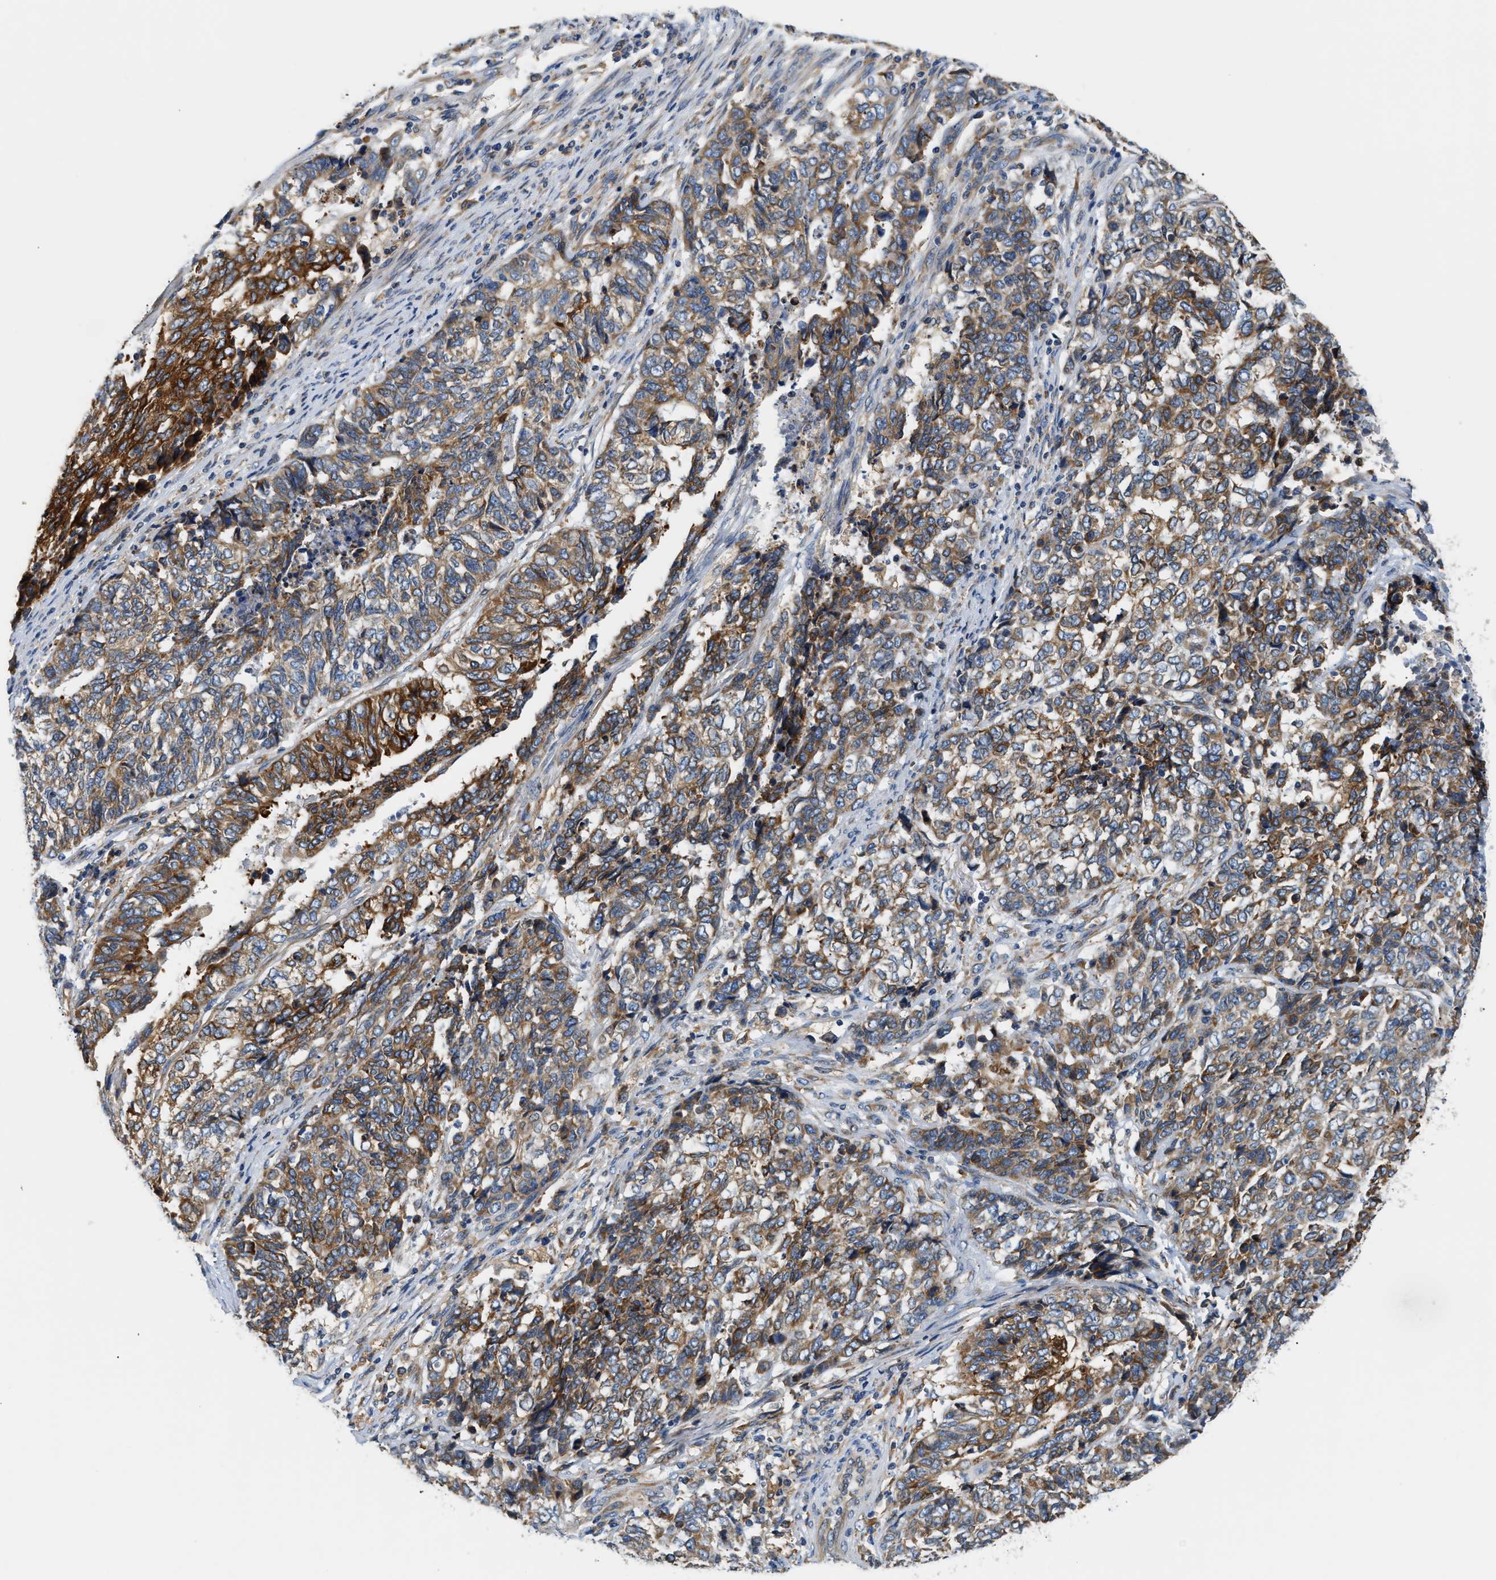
{"staining": {"intensity": "strong", "quantity": ">75%", "location": "cytoplasmic/membranous"}, "tissue": "endometrial cancer", "cell_type": "Tumor cells", "image_type": "cancer", "snomed": [{"axis": "morphology", "description": "Adenocarcinoma, NOS"}, {"axis": "topography", "description": "Endometrium"}], "caption": "Immunohistochemistry of human endometrial cancer shows high levels of strong cytoplasmic/membranous positivity in about >75% of tumor cells.", "gene": "HDHD3", "patient": {"sex": "female", "age": 80}}